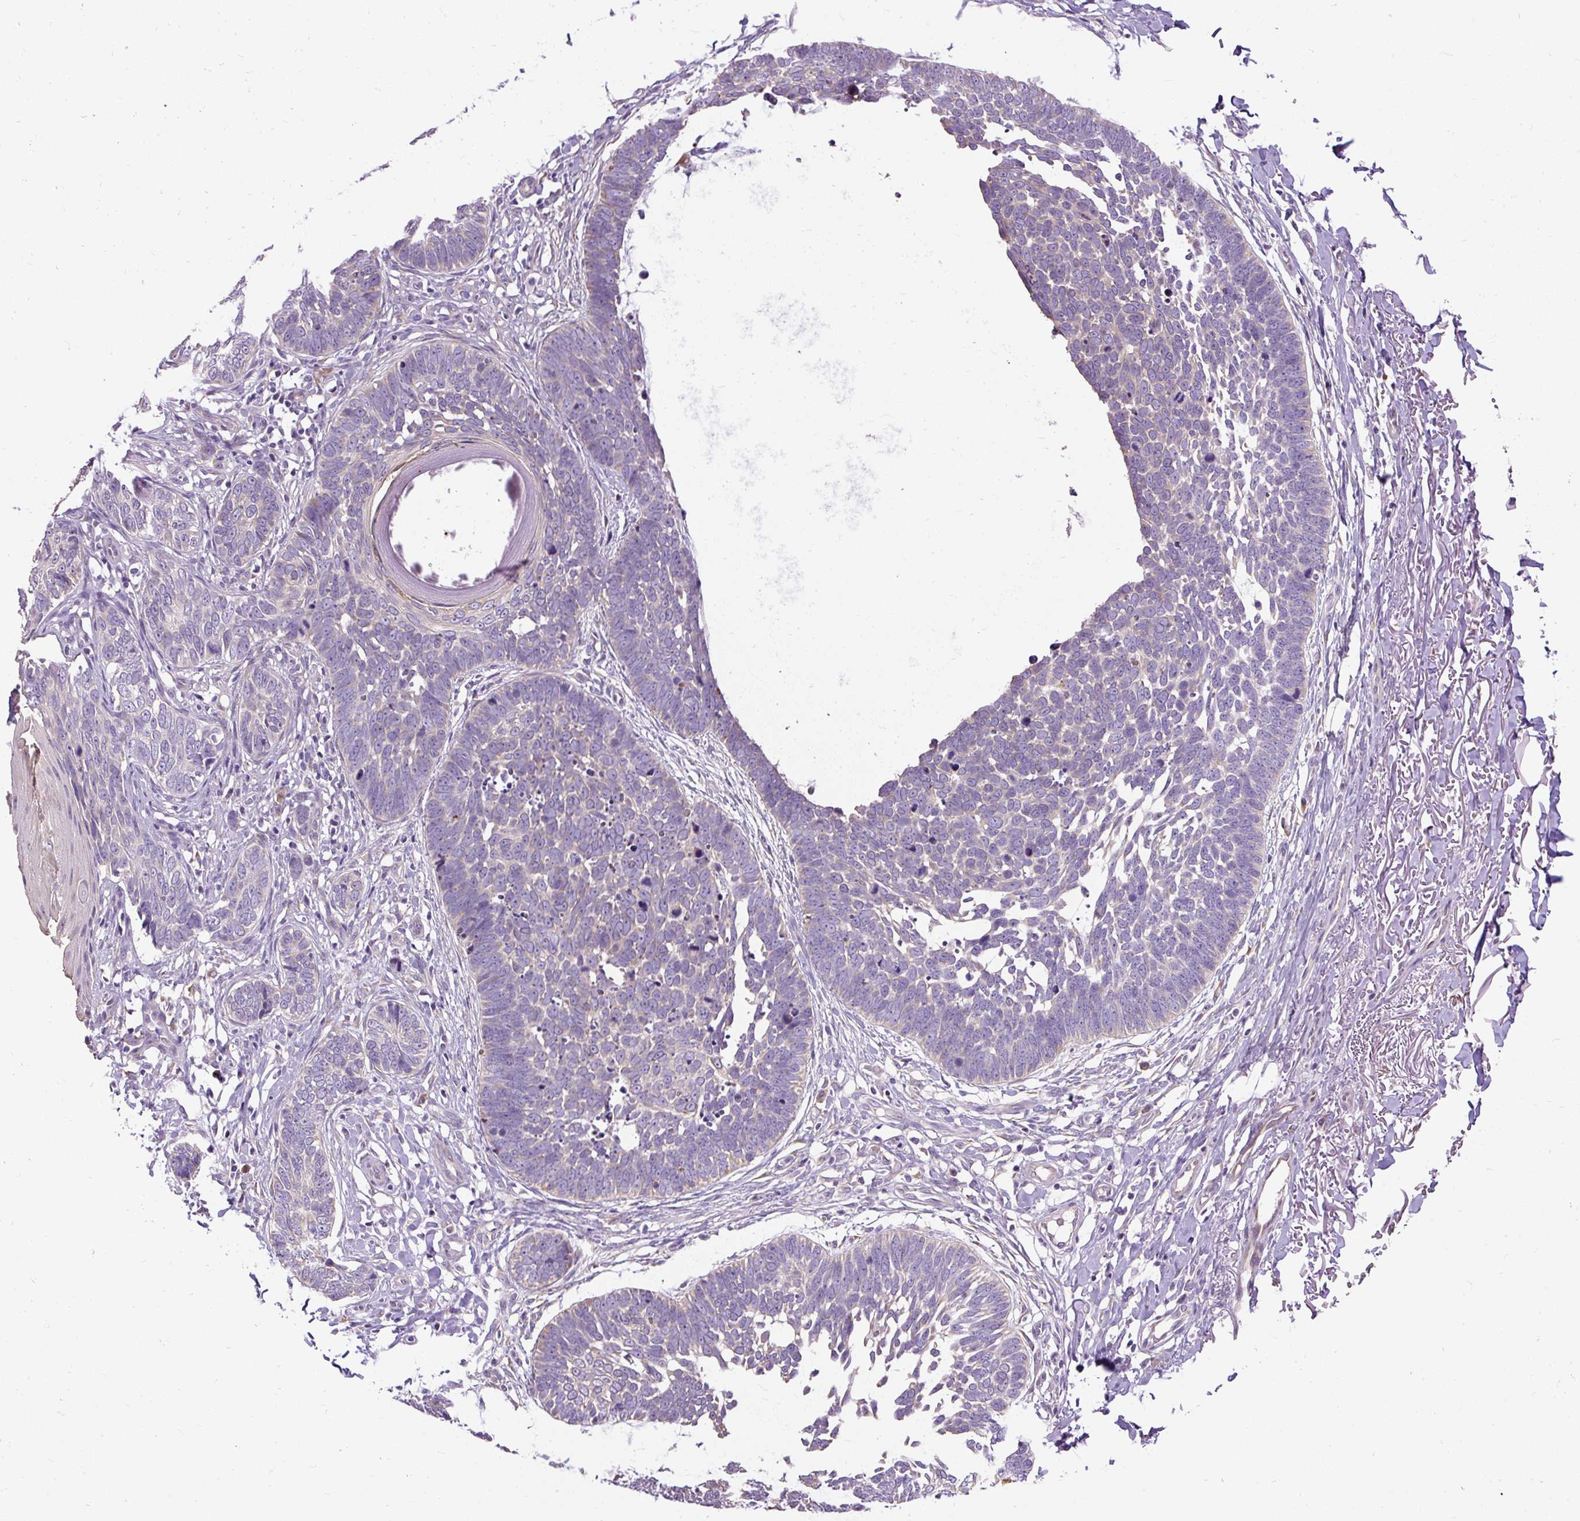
{"staining": {"intensity": "negative", "quantity": "none", "location": "none"}, "tissue": "skin cancer", "cell_type": "Tumor cells", "image_type": "cancer", "snomed": [{"axis": "morphology", "description": "Normal tissue, NOS"}, {"axis": "morphology", "description": "Basal cell carcinoma"}, {"axis": "topography", "description": "Skin"}], "caption": "Immunohistochemical staining of human skin cancer reveals no significant expression in tumor cells.", "gene": "FAM149A", "patient": {"sex": "male", "age": 77}}